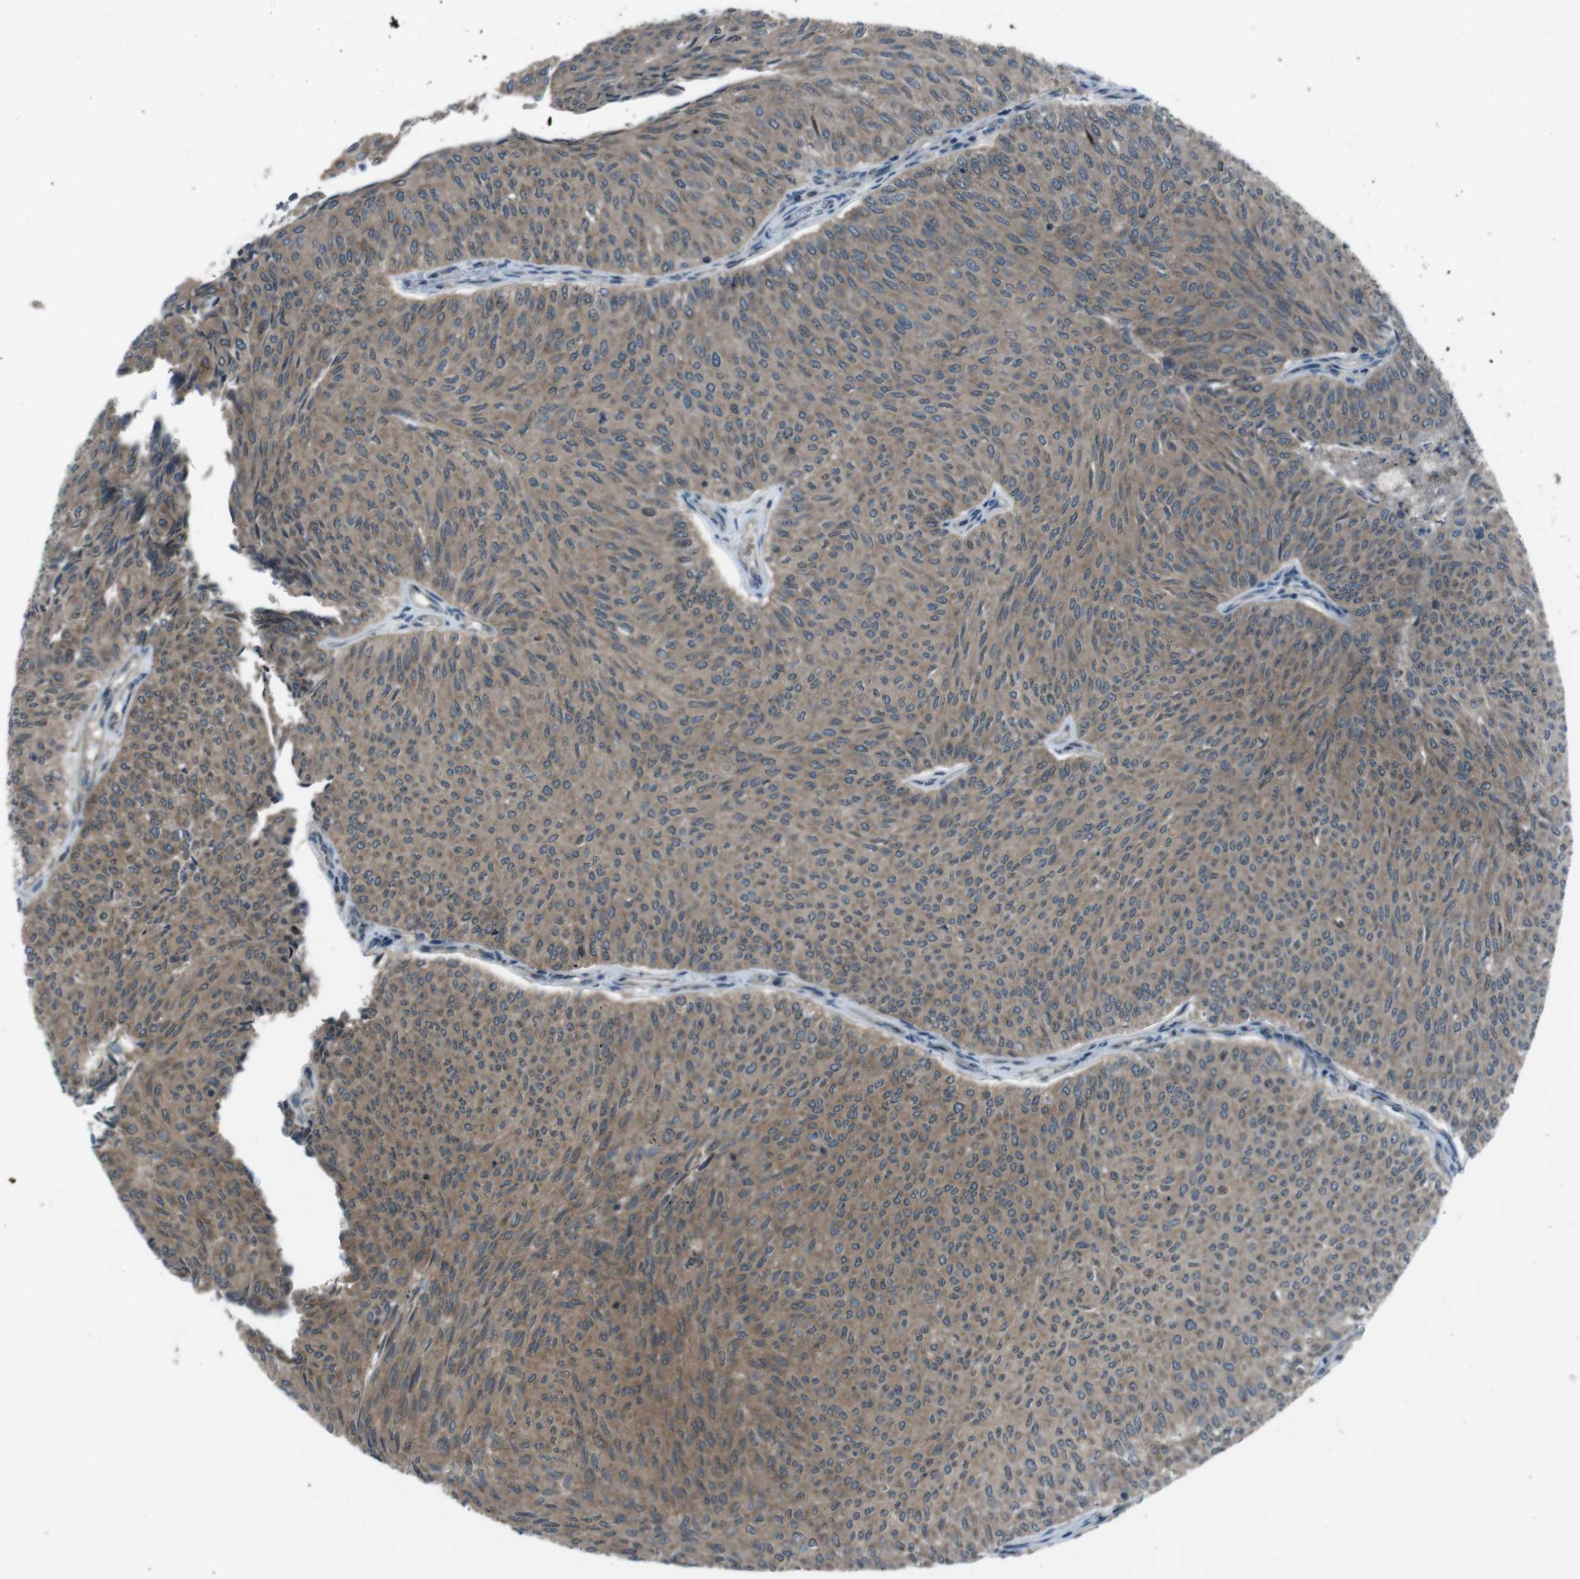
{"staining": {"intensity": "moderate", "quantity": ">75%", "location": "cytoplasmic/membranous"}, "tissue": "urothelial cancer", "cell_type": "Tumor cells", "image_type": "cancer", "snomed": [{"axis": "morphology", "description": "Urothelial carcinoma, Low grade"}, {"axis": "topography", "description": "Urinary bladder"}], "caption": "Moderate cytoplasmic/membranous protein positivity is present in about >75% of tumor cells in urothelial cancer.", "gene": "SLC27A4", "patient": {"sex": "male", "age": 78}}